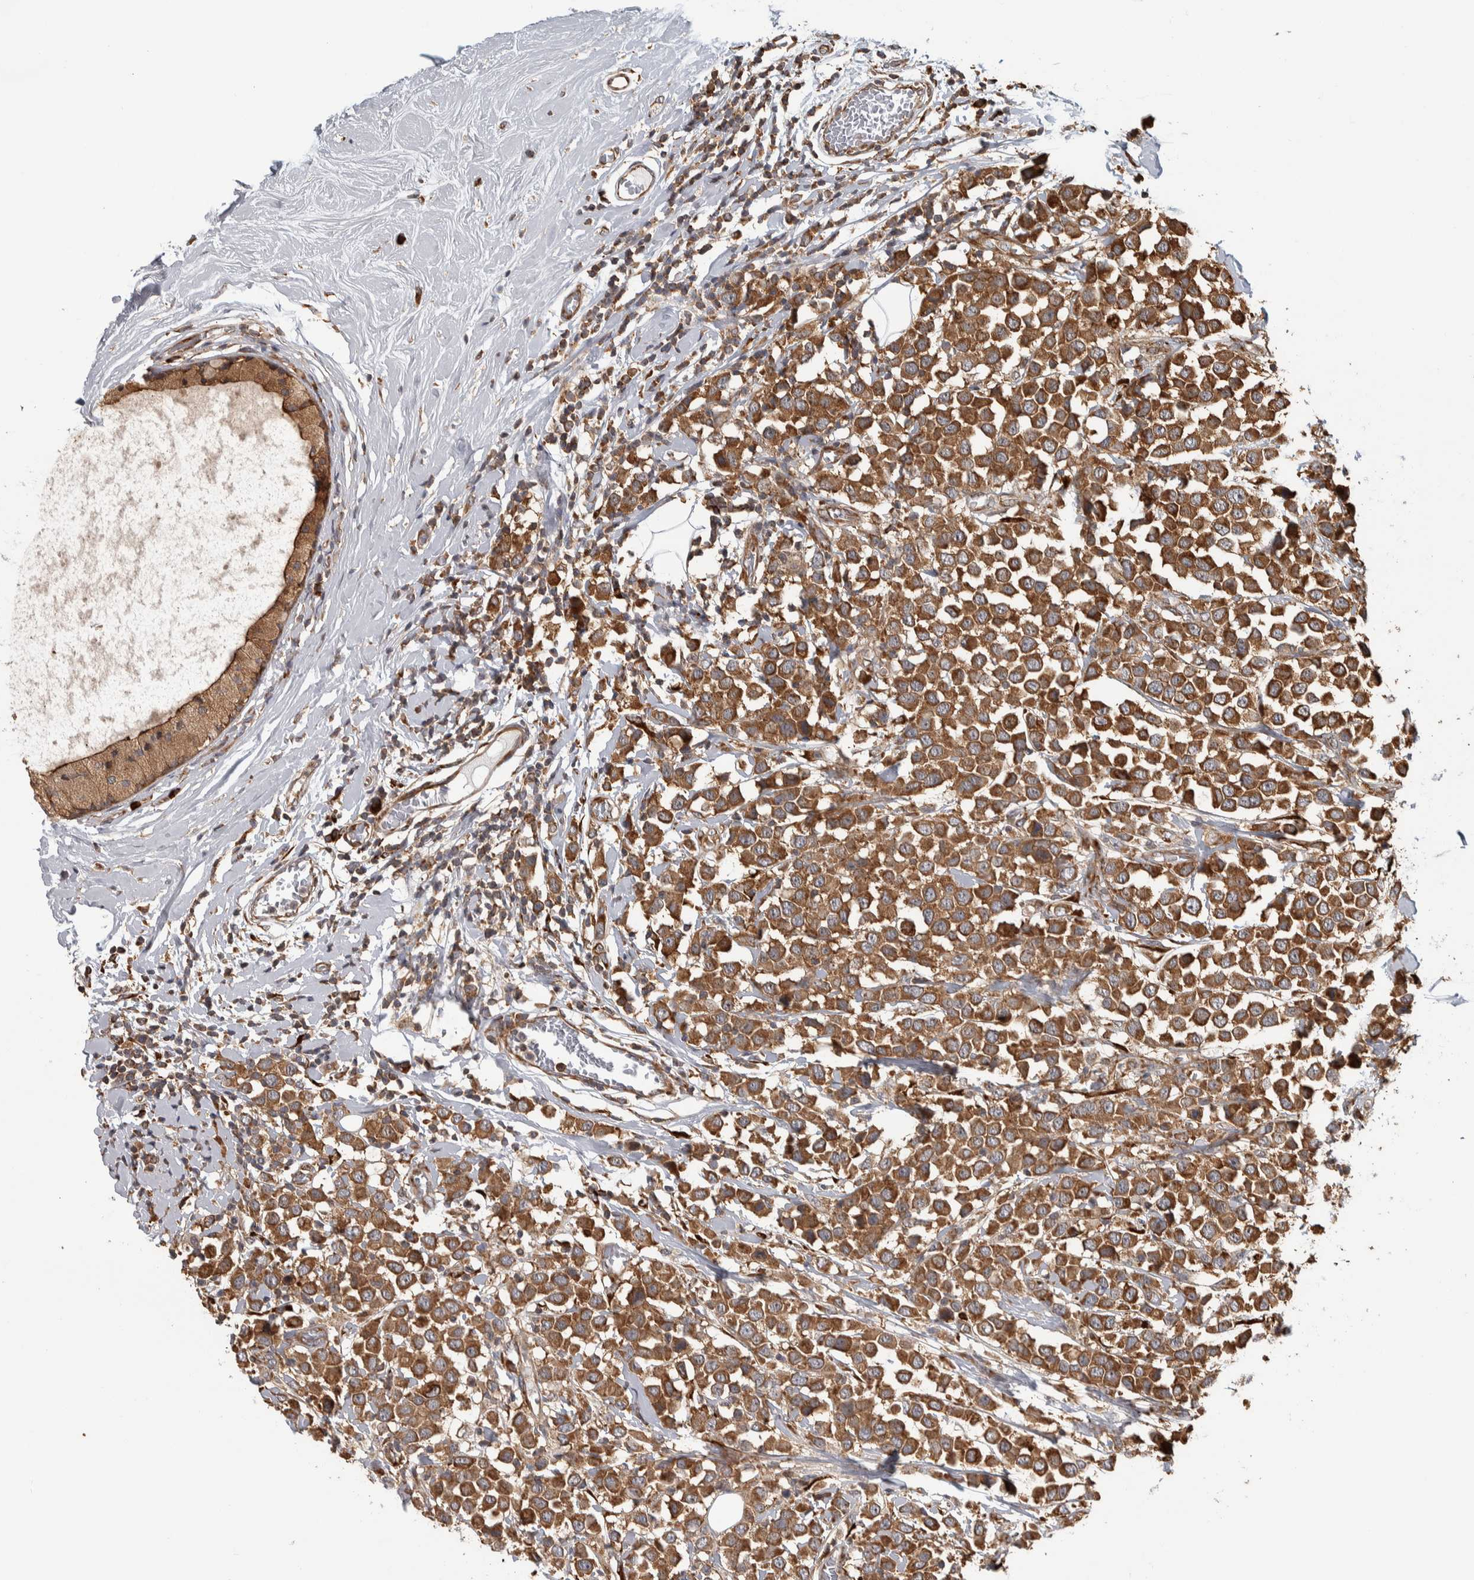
{"staining": {"intensity": "strong", "quantity": ">75%", "location": "cytoplasmic/membranous"}, "tissue": "breast cancer", "cell_type": "Tumor cells", "image_type": "cancer", "snomed": [{"axis": "morphology", "description": "Duct carcinoma"}, {"axis": "topography", "description": "Breast"}], "caption": "Breast intraductal carcinoma stained with DAB IHC demonstrates high levels of strong cytoplasmic/membranous staining in approximately >75% of tumor cells.", "gene": "EIF3H", "patient": {"sex": "female", "age": 61}}